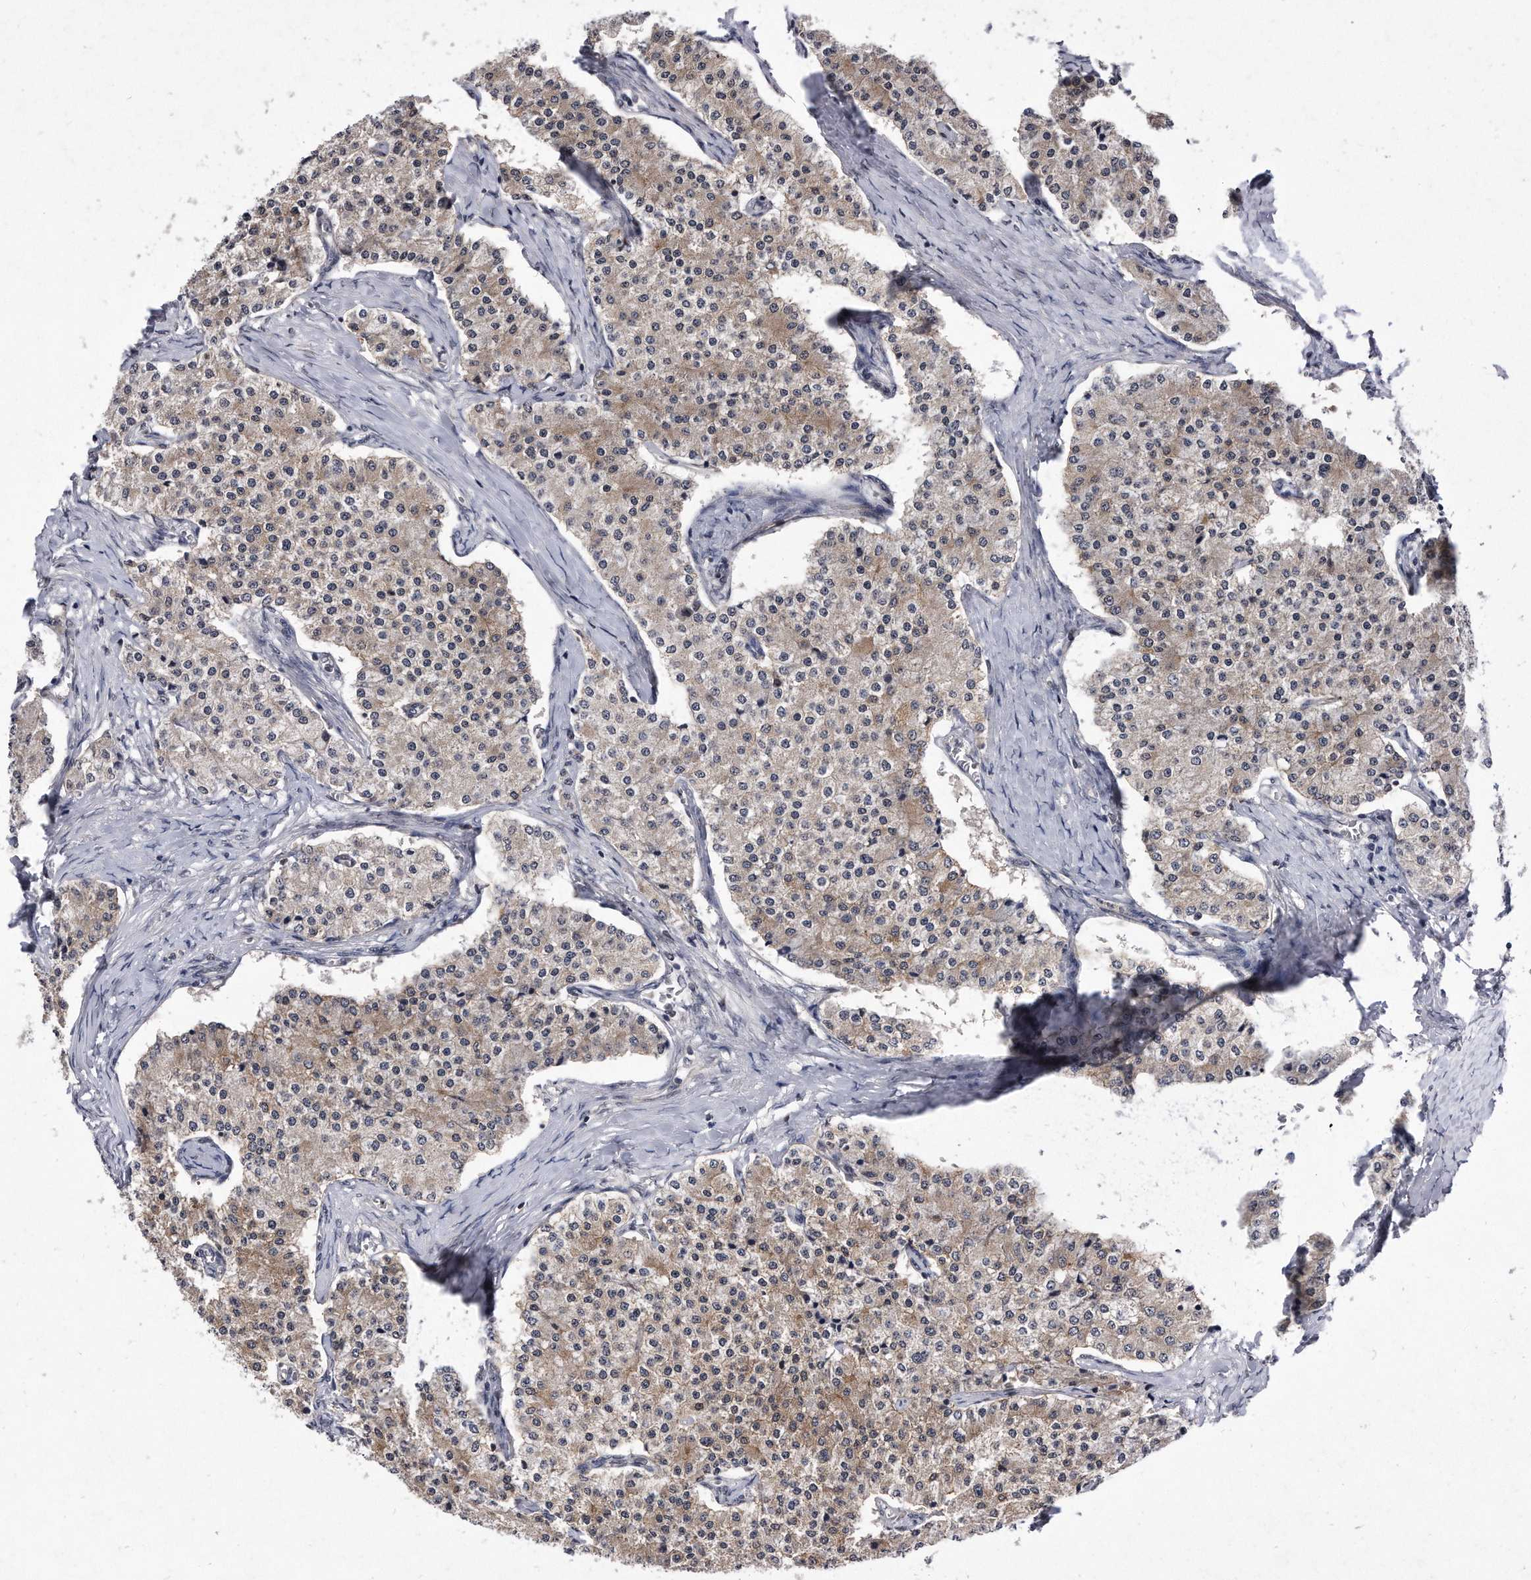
{"staining": {"intensity": "weak", "quantity": ">75%", "location": "cytoplasmic/membranous"}, "tissue": "carcinoid", "cell_type": "Tumor cells", "image_type": "cancer", "snomed": [{"axis": "morphology", "description": "Carcinoid, malignant, NOS"}, {"axis": "topography", "description": "Colon"}], "caption": "Tumor cells display low levels of weak cytoplasmic/membranous expression in about >75% of cells in human carcinoid (malignant). The staining is performed using DAB (3,3'-diaminobenzidine) brown chromogen to label protein expression. The nuclei are counter-stained blue using hematoxylin.", "gene": "DAB1", "patient": {"sex": "female", "age": 52}}